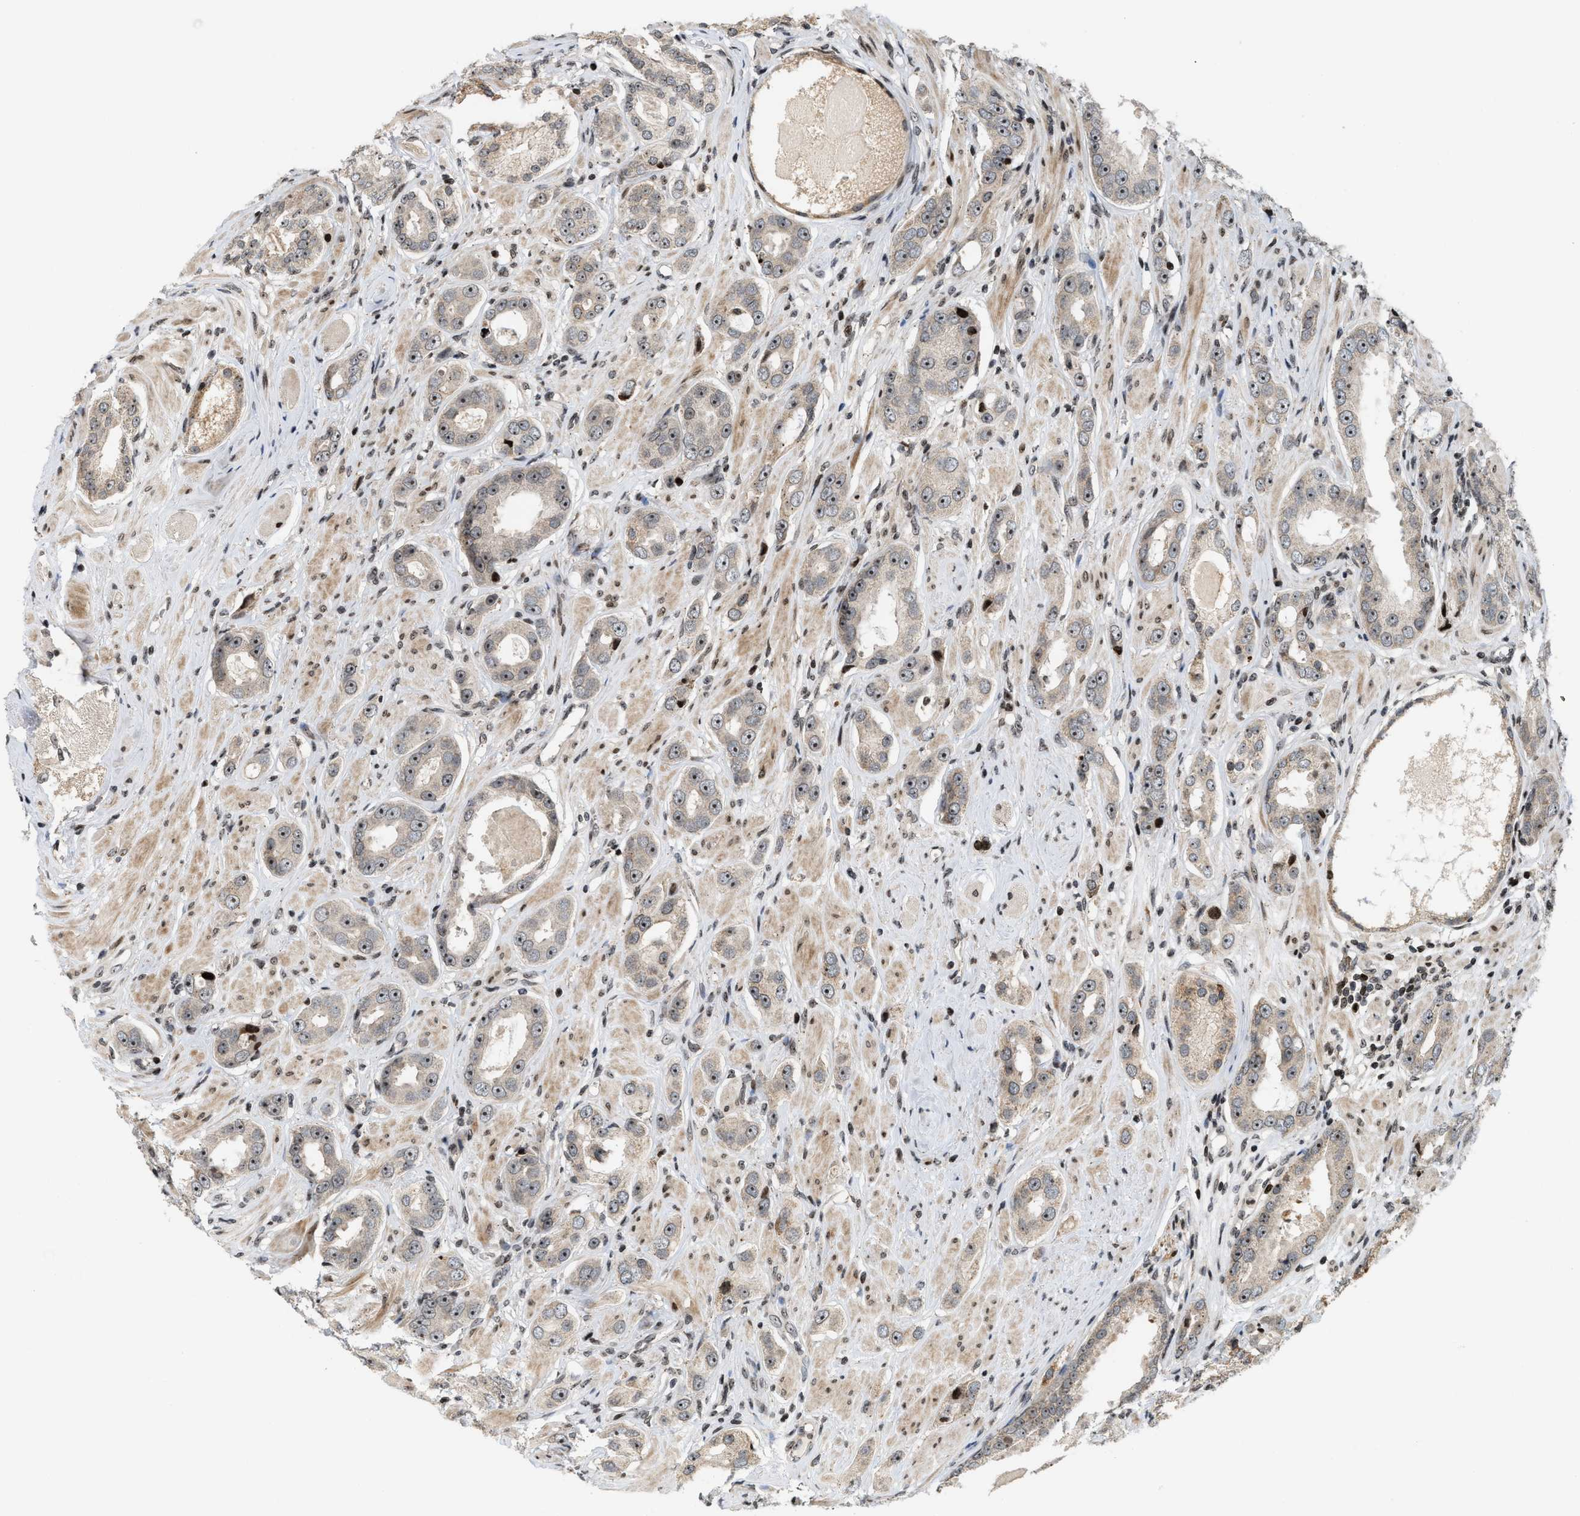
{"staining": {"intensity": "moderate", "quantity": ">75%", "location": "nuclear"}, "tissue": "prostate cancer", "cell_type": "Tumor cells", "image_type": "cancer", "snomed": [{"axis": "morphology", "description": "Adenocarcinoma, Medium grade"}, {"axis": "topography", "description": "Prostate"}], "caption": "An image of prostate adenocarcinoma (medium-grade) stained for a protein demonstrates moderate nuclear brown staining in tumor cells. (brown staining indicates protein expression, while blue staining denotes nuclei).", "gene": "PDZD2", "patient": {"sex": "male", "age": 53}}